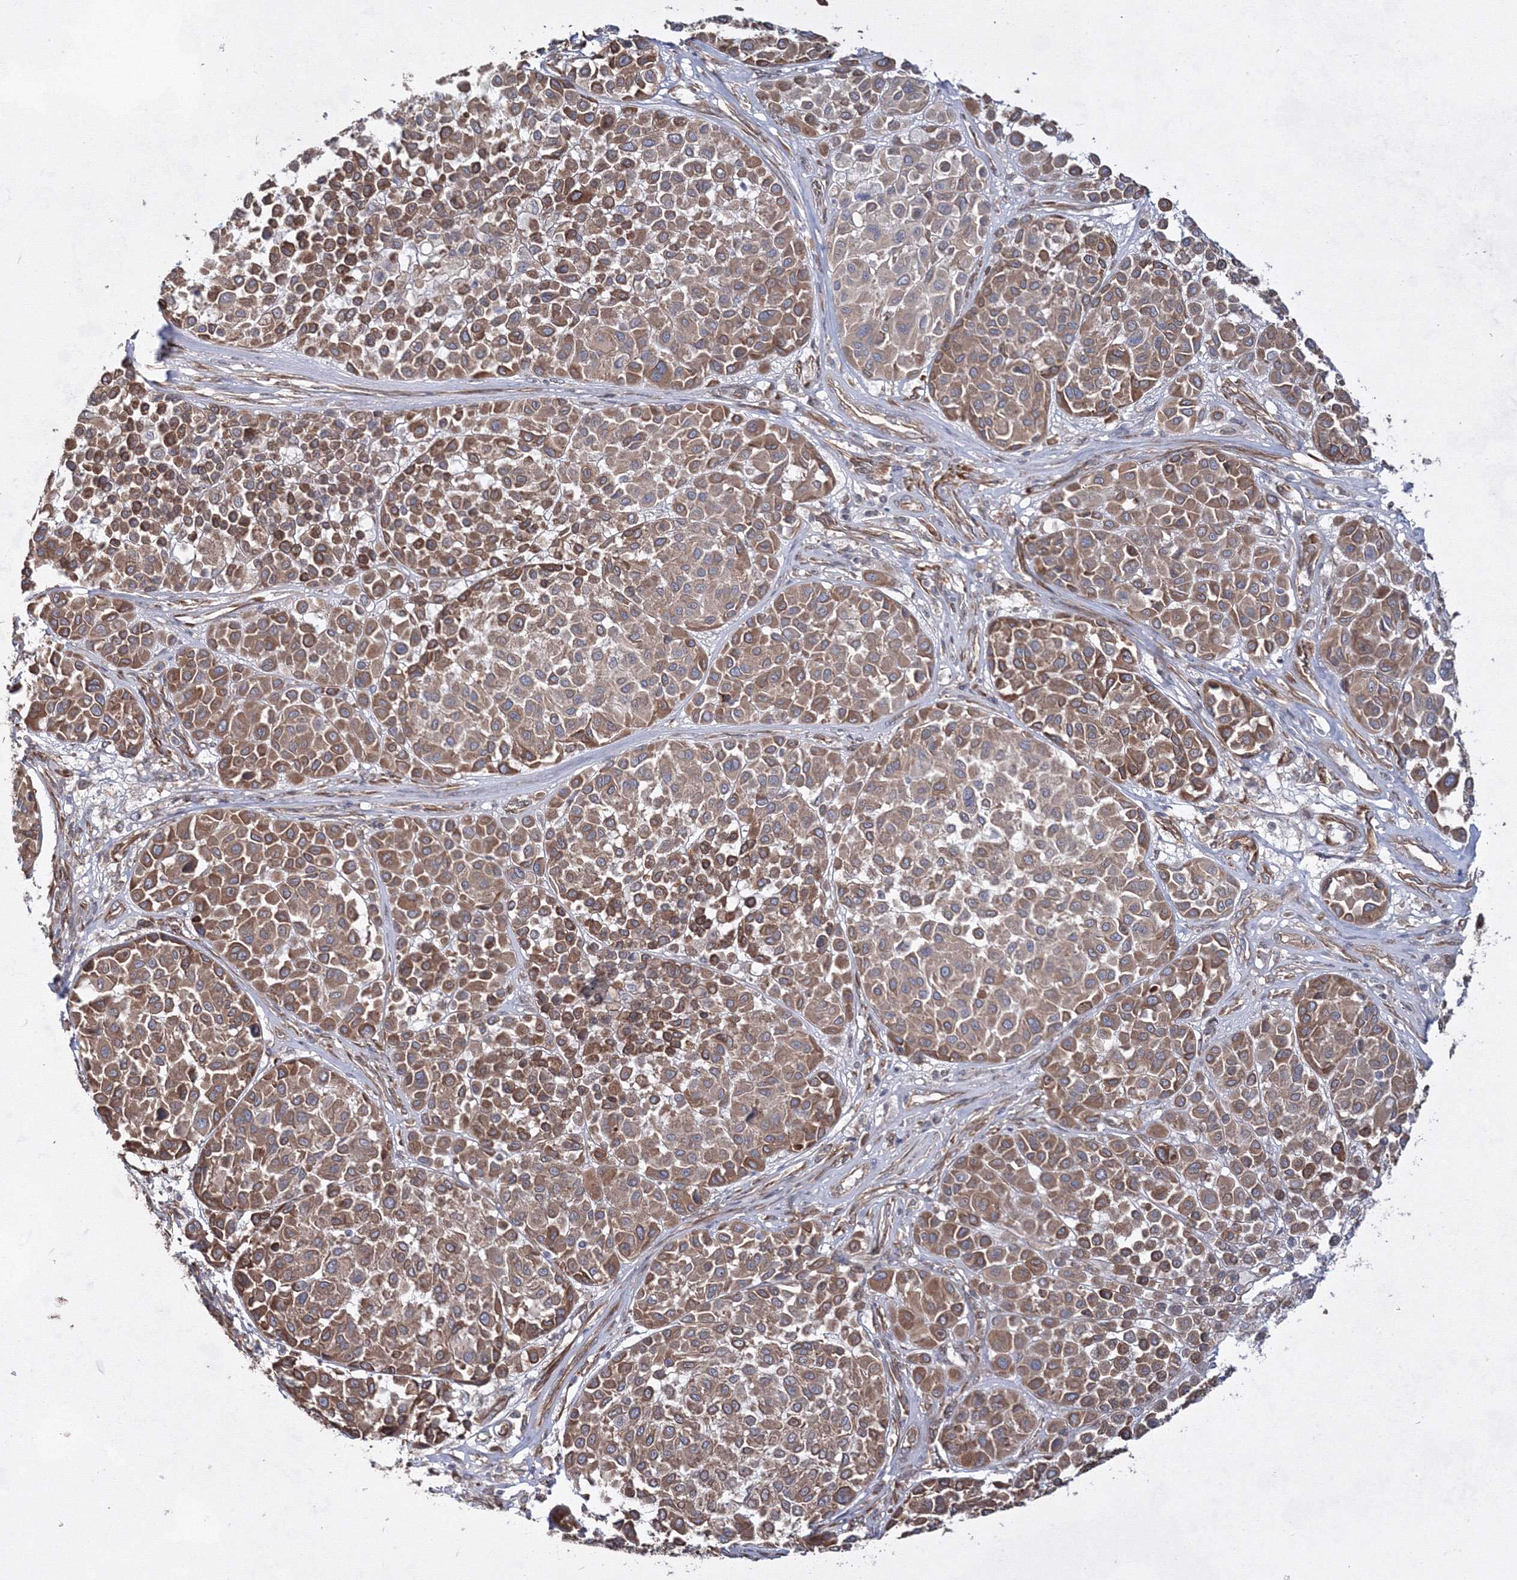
{"staining": {"intensity": "moderate", "quantity": ">75%", "location": "cytoplasmic/membranous"}, "tissue": "melanoma", "cell_type": "Tumor cells", "image_type": "cancer", "snomed": [{"axis": "morphology", "description": "Malignant melanoma, Metastatic site"}, {"axis": "topography", "description": "Soft tissue"}], "caption": "Immunohistochemistry (DAB) staining of melanoma demonstrates moderate cytoplasmic/membranous protein positivity in approximately >75% of tumor cells.", "gene": "EXOC6", "patient": {"sex": "male", "age": 41}}